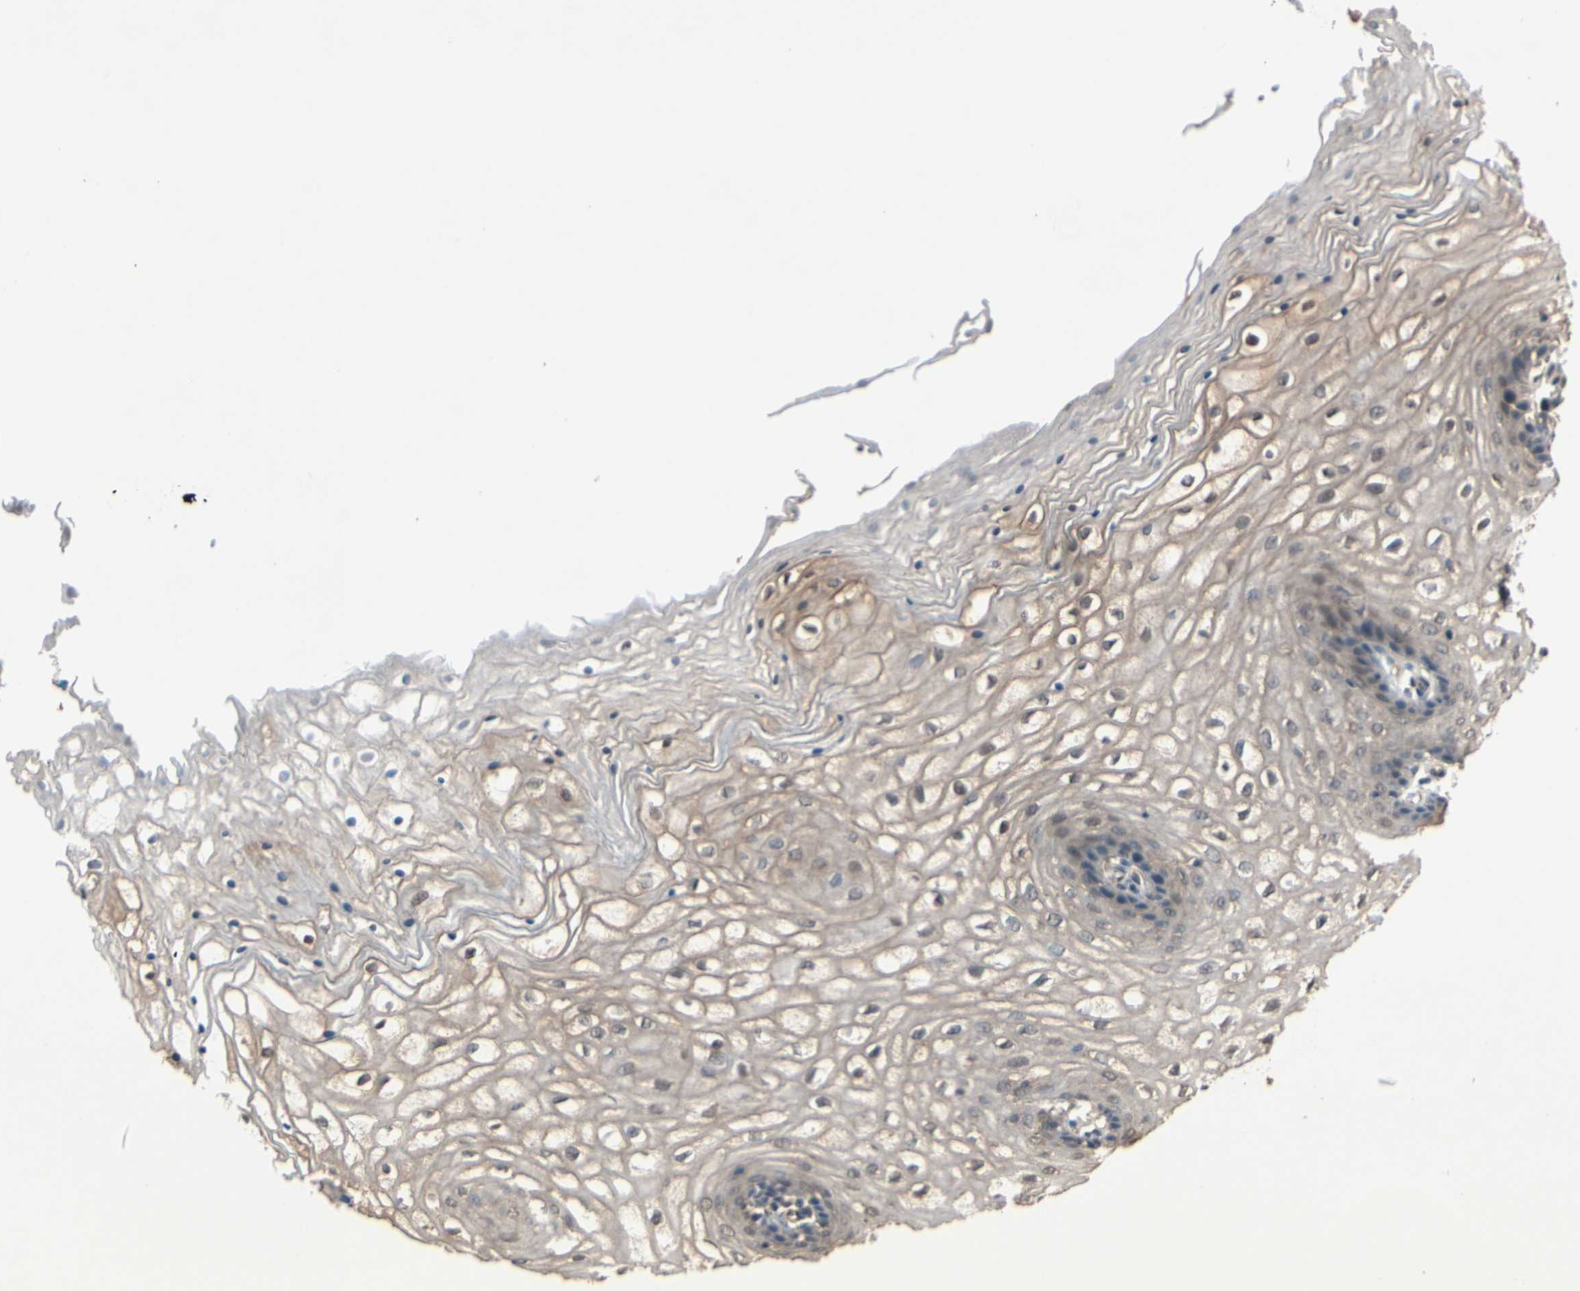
{"staining": {"intensity": "moderate", "quantity": ">75%", "location": "cytoplasmic/membranous,nuclear"}, "tissue": "vagina", "cell_type": "Squamous epithelial cells", "image_type": "normal", "snomed": [{"axis": "morphology", "description": "Normal tissue, NOS"}, {"axis": "topography", "description": "Vagina"}], "caption": "Protein analysis of normal vagina reveals moderate cytoplasmic/membranous,nuclear staining in about >75% of squamous epithelial cells. The staining is performed using DAB (3,3'-diaminobenzidine) brown chromogen to label protein expression. The nuclei are counter-stained blue using hematoxylin.", "gene": "PNPLA7", "patient": {"sex": "female", "age": 34}}